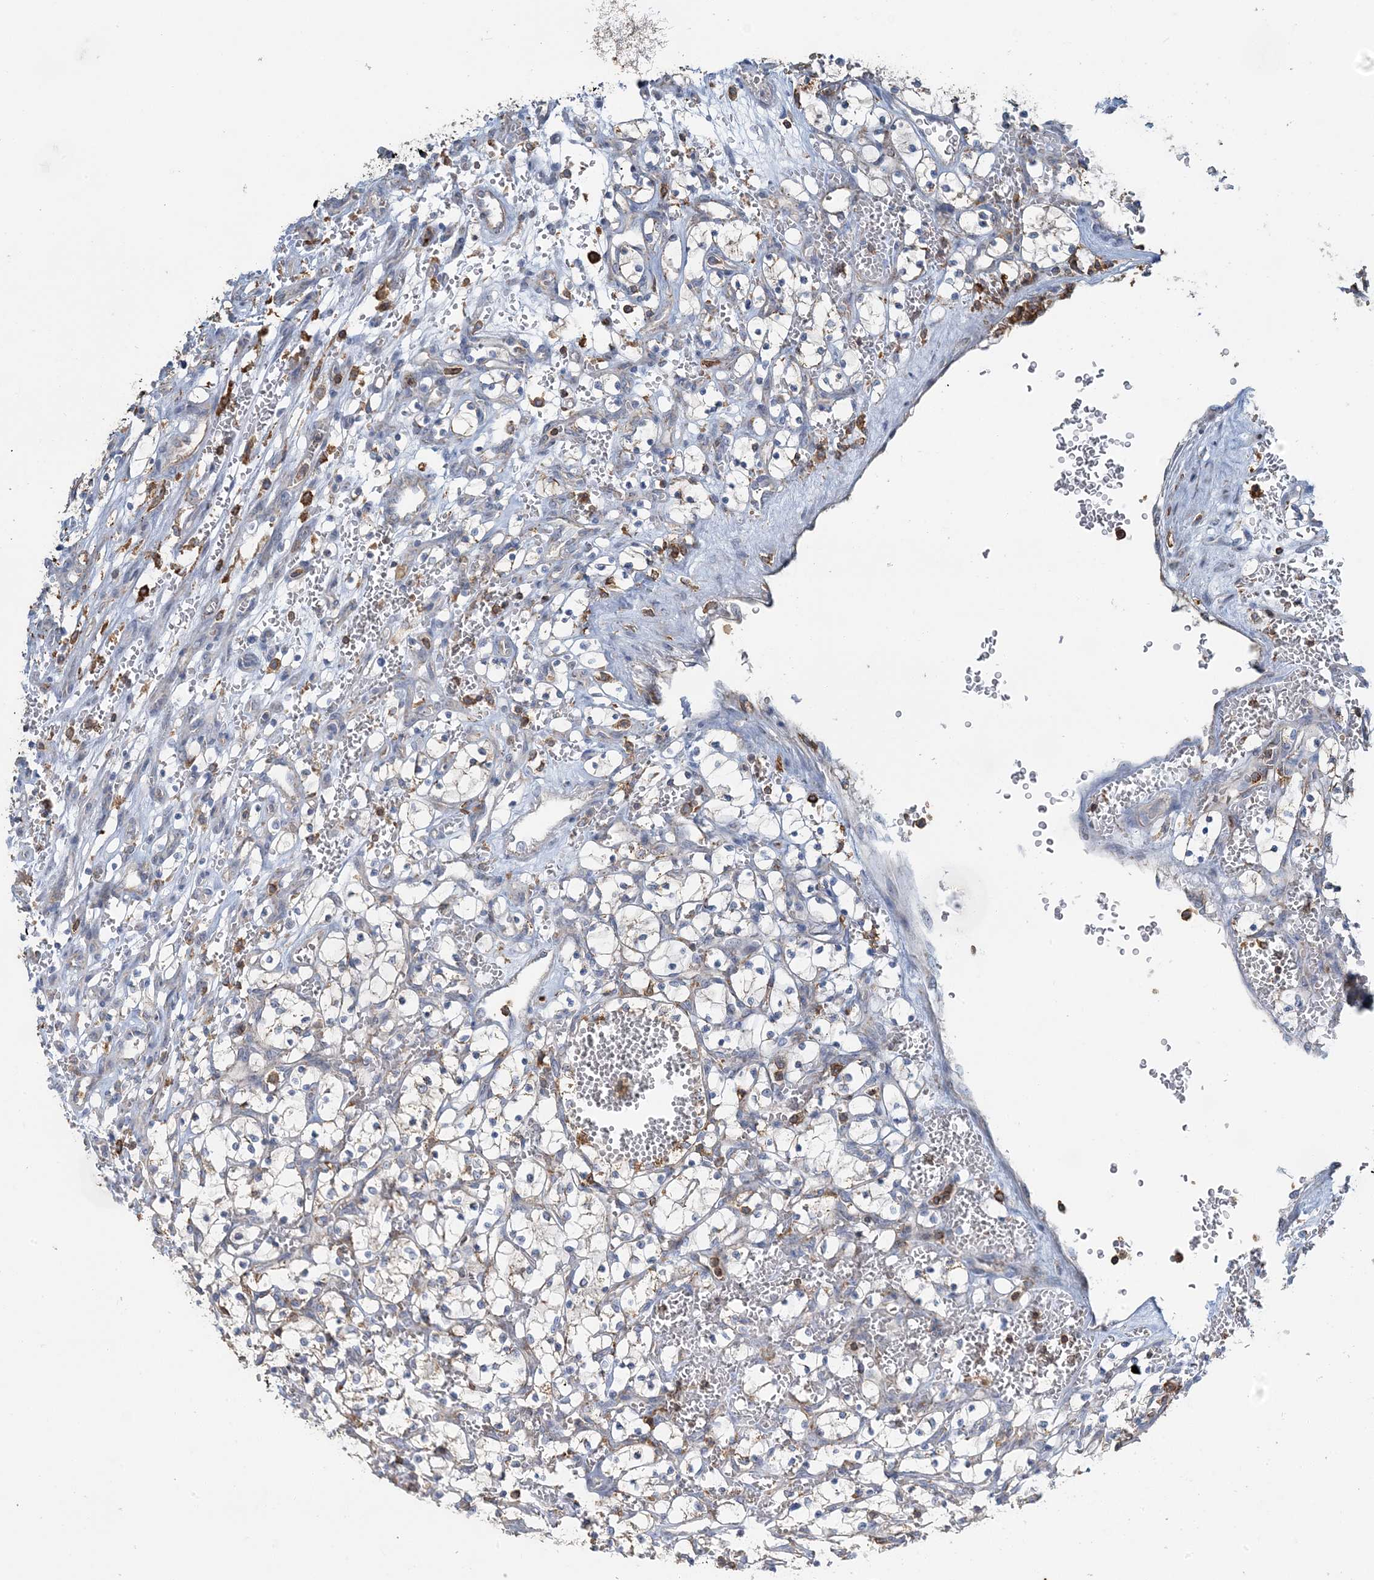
{"staining": {"intensity": "negative", "quantity": "none", "location": "none"}, "tissue": "renal cancer", "cell_type": "Tumor cells", "image_type": "cancer", "snomed": [{"axis": "morphology", "description": "Adenocarcinoma, NOS"}, {"axis": "topography", "description": "Kidney"}], "caption": "IHC histopathology image of neoplastic tissue: human renal adenocarcinoma stained with DAB exhibits no significant protein expression in tumor cells.", "gene": "TMLHE", "patient": {"sex": "female", "age": 69}}